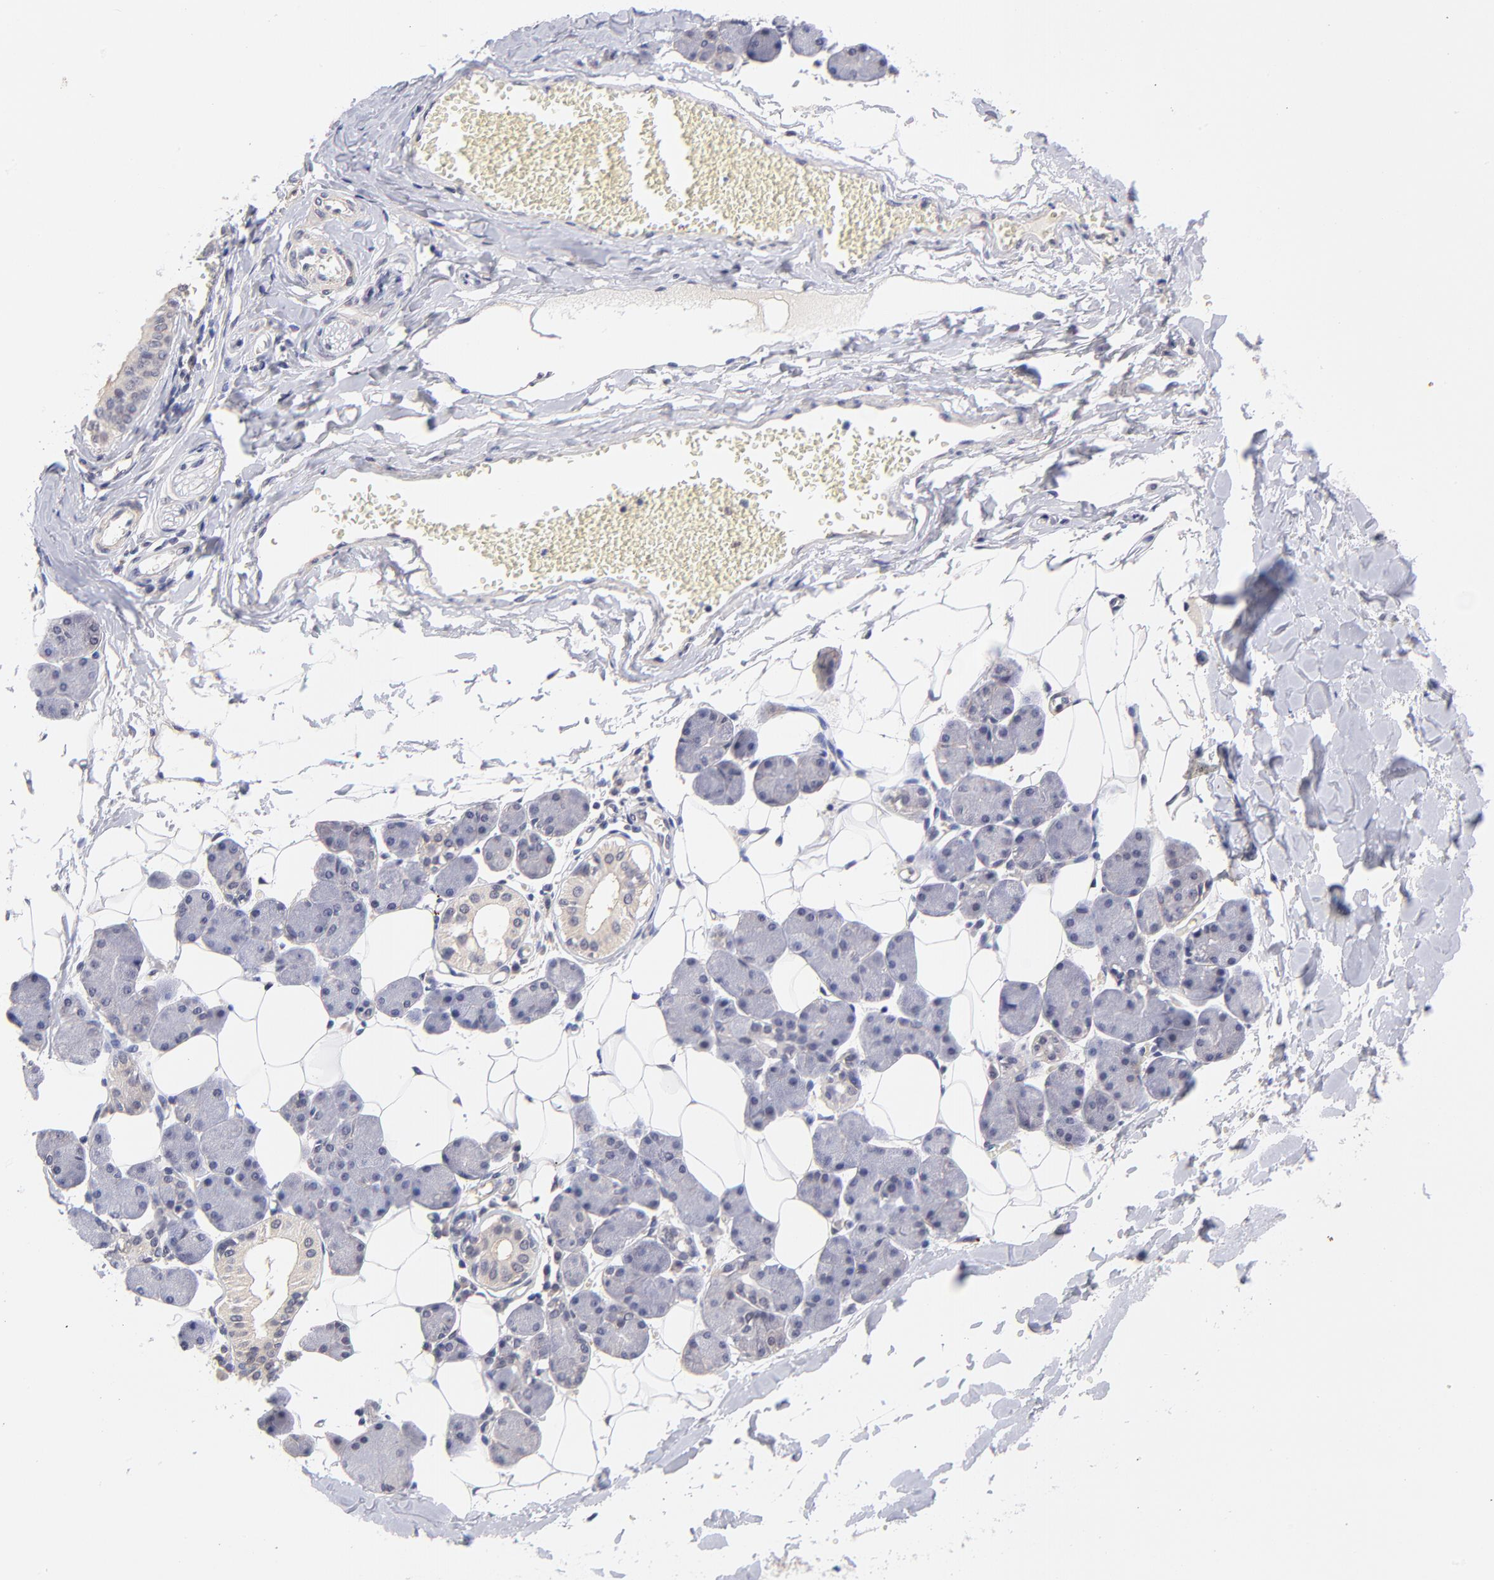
{"staining": {"intensity": "negative", "quantity": "none", "location": "none"}, "tissue": "salivary gland", "cell_type": "Glandular cells", "image_type": "normal", "snomed": [{"axis": "morphology", "description": "Normal tissue, NOS"}, {"axis": "morphology", "description": "Adenoma, NOS"}, {"axis": "topography", "description": "Salivary gland"}], "caption": "Glandular cells show no significant expression in normal salivary gland. (DAB IHC visualized using brightfield microscopy, high magnification).", "gene": "UBE2E2", "patient": {"sex": "female", "age": 32}}